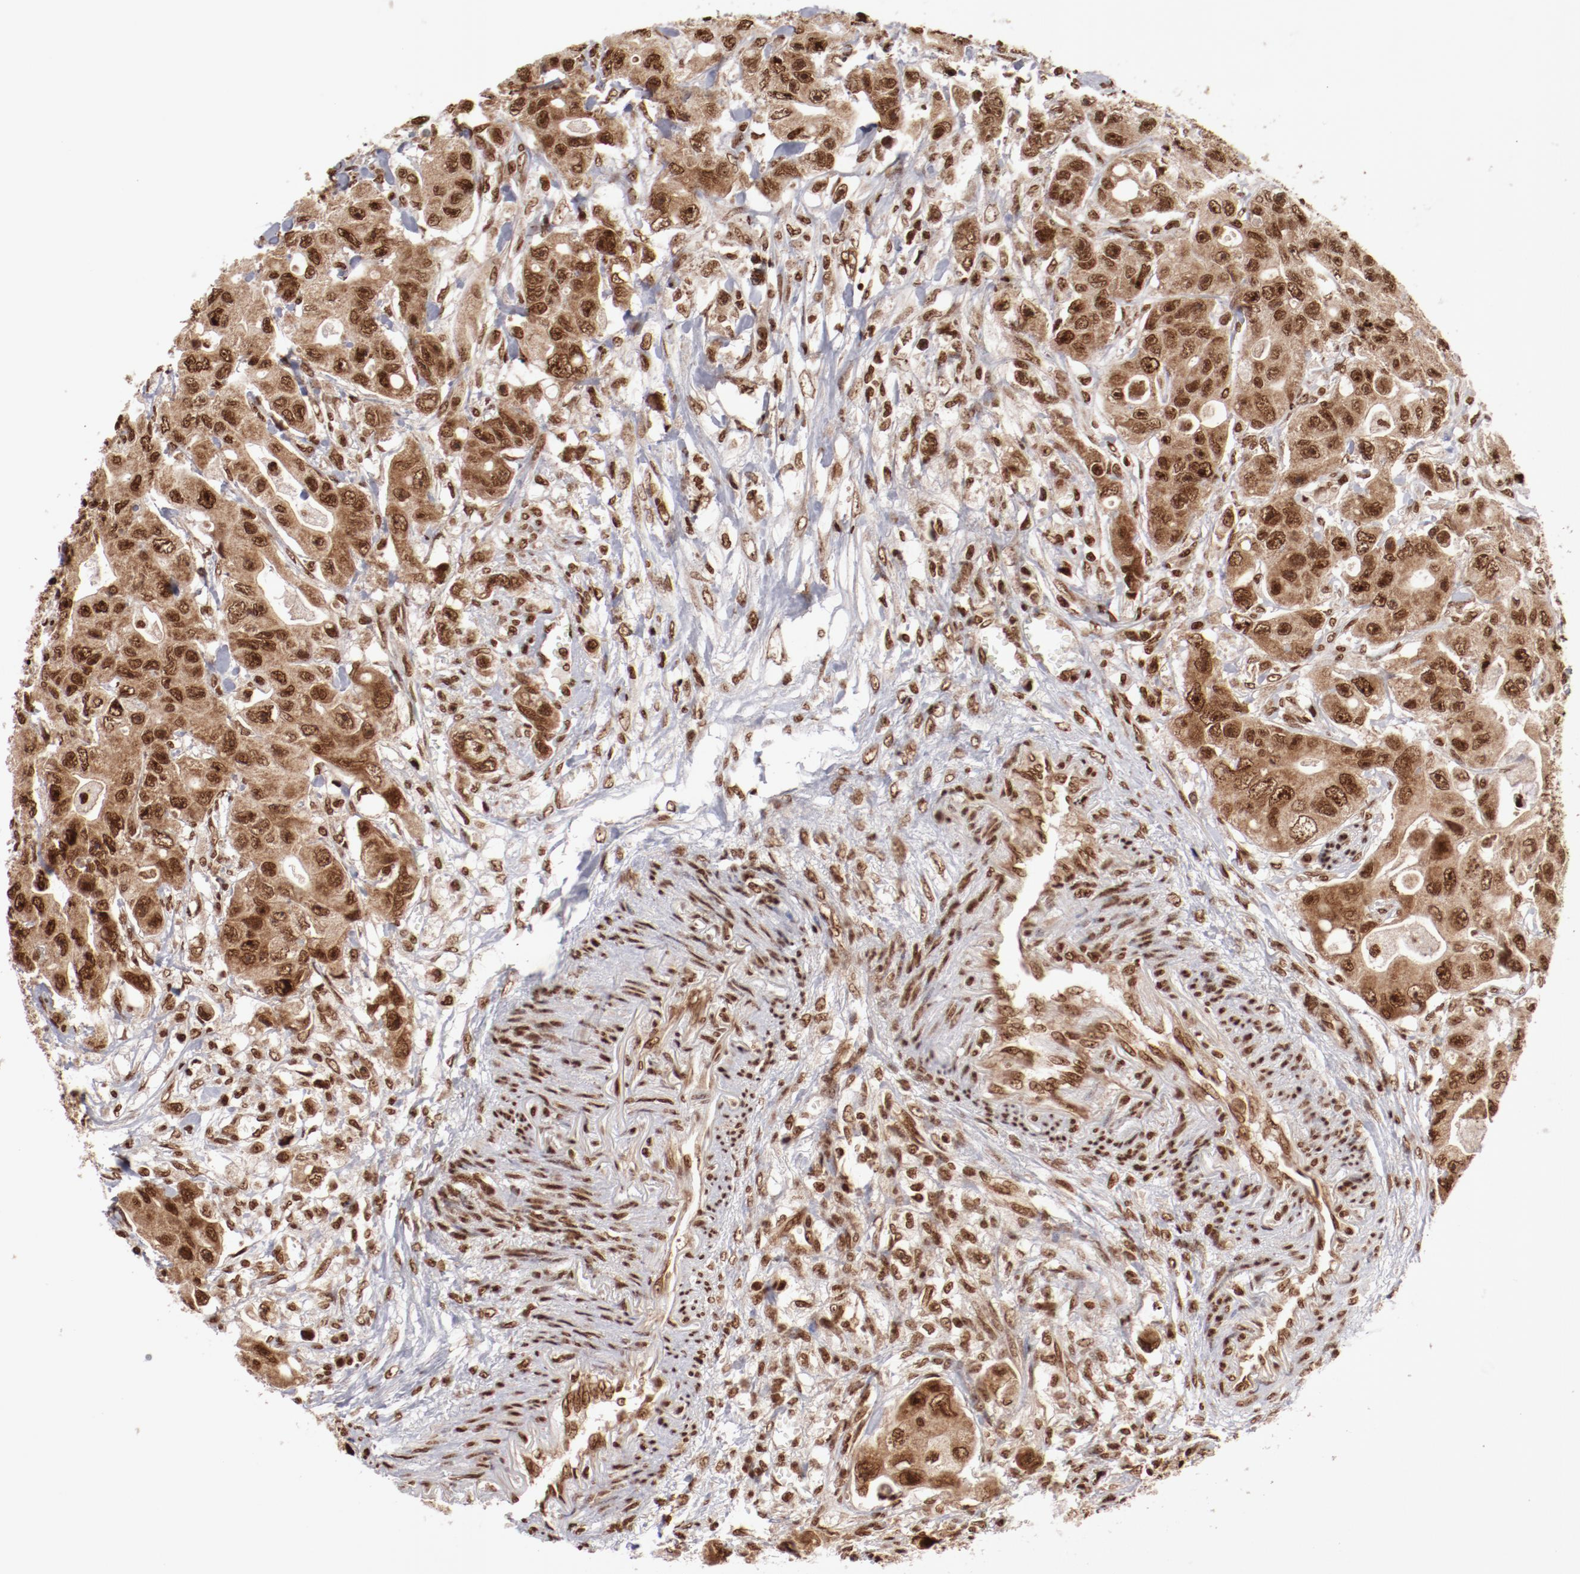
{"staining": {"intensity": "moderate", "quantity": ">75%", "location": "cytoplasmic/membranous,nuclear"}, "tissue": "colorectal cancer", "cell_type": "Tumor cells", "image_type": "cancer", "snomed": [{"axis": "morphology", "description": "Adenocarcinoma, NOS"}, {"axis": "topography", "description": "Colon"}], "caption": "Tumor cells demonstrate medium levels of moderate cytoplasmic/membranous and nuclear staining in about >75% of cells in human adenocarcinoma (colorectal).", "gene": "ABL2", "patient": {"sex": "female", "age": 46}}